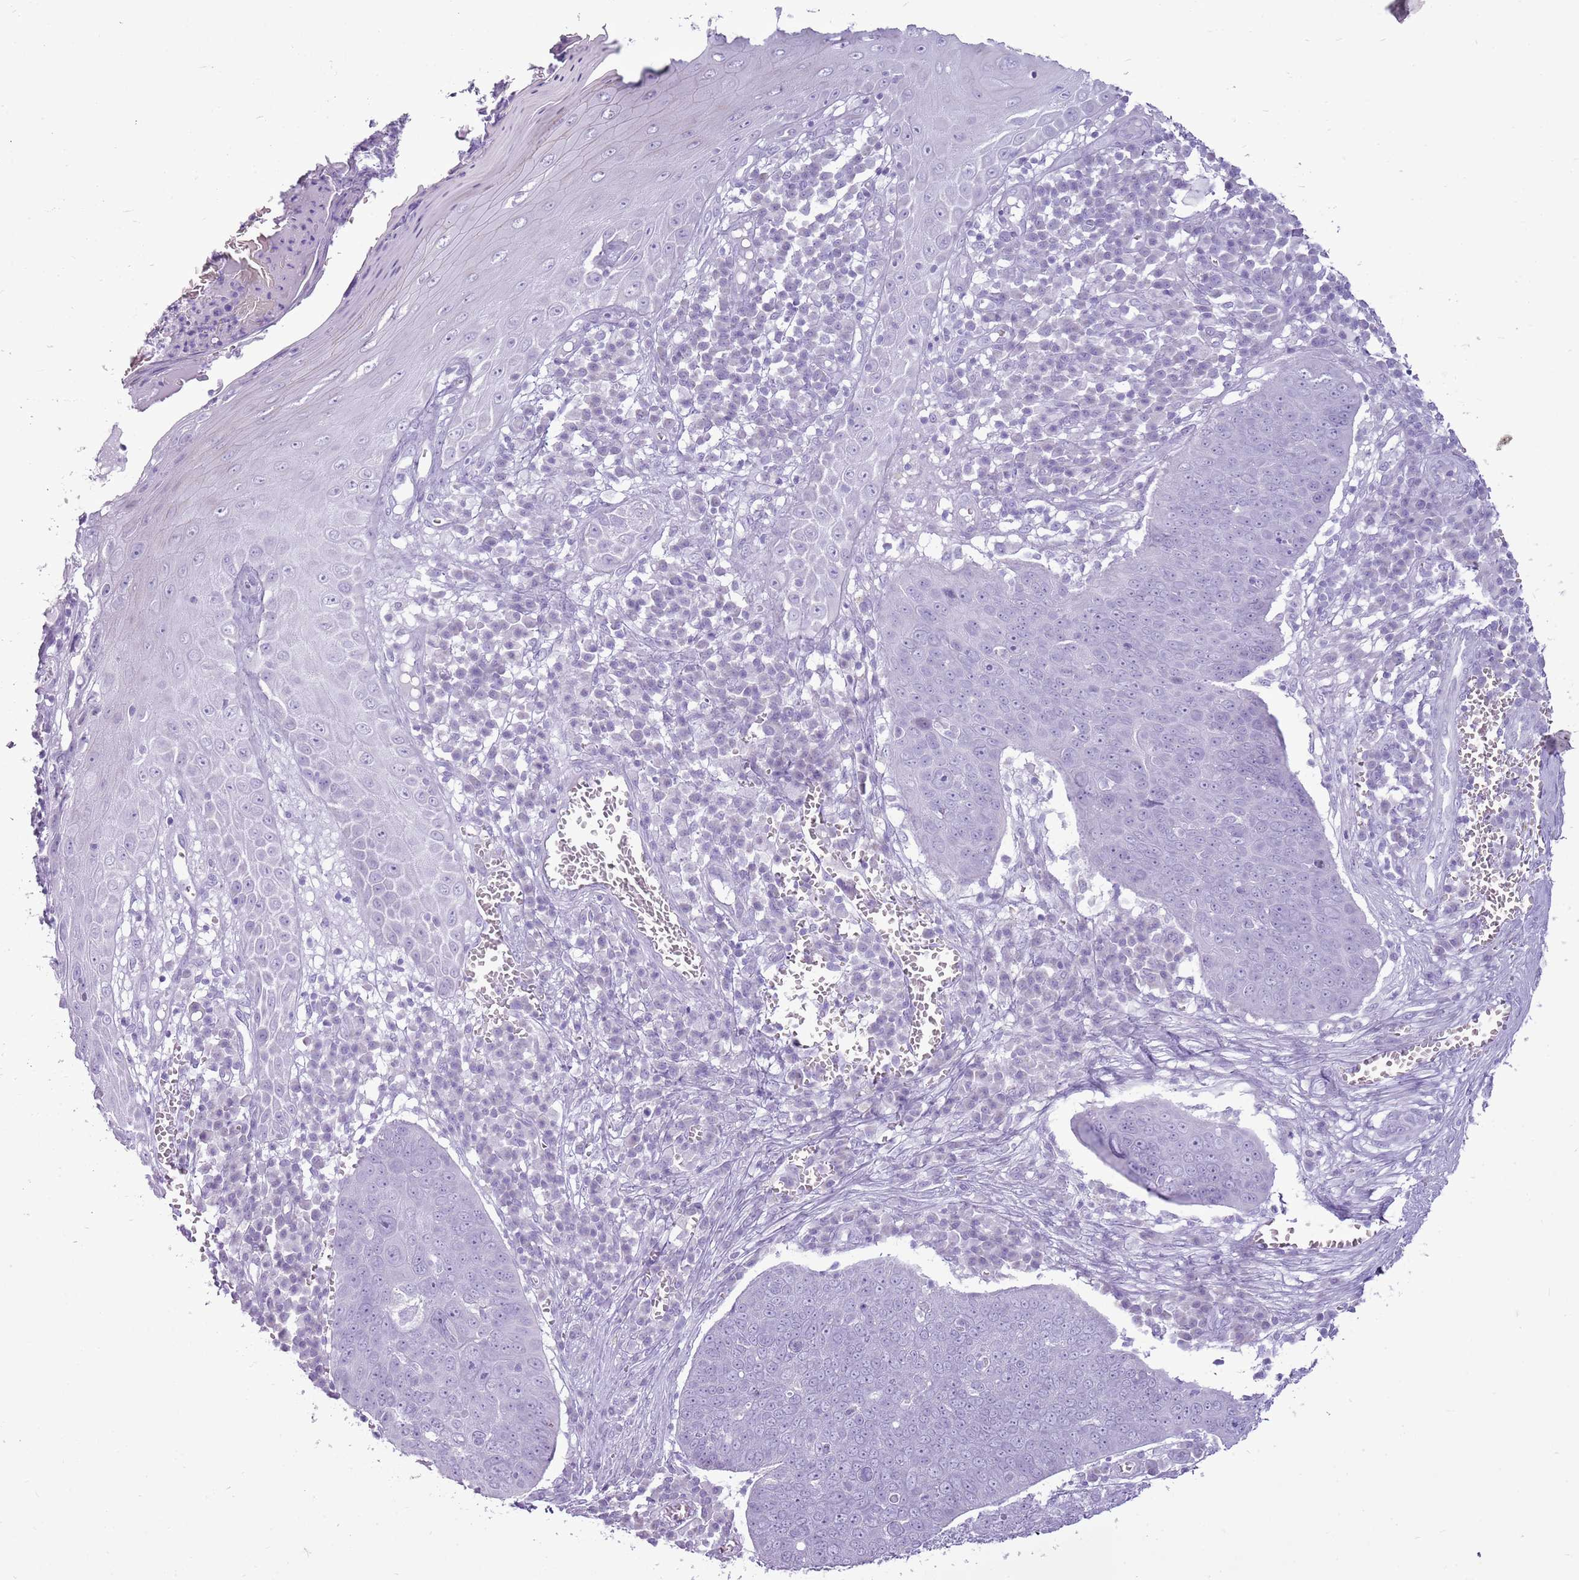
{"staining": {"intensity": "negative", "quantity": "none", "location": "none"}, "tissue": "skin cancer", "cell_type": "Tumor cells", "image_type": "cancer", "snomed": [{"axis": "morphology", "description": "Squamous cell carcinoma, NOS"}, {"axis": "topography", "description": "Skin"}], "caption": "IHC histopathology image of neoplastic tissue: human skin cancer stained with DAB reveals no significant protein staining in tumor cells. The staining is performed using DAB (3,3'-diaminobenzidine) brown chromogen with nuclei counter-stained in using hematoxylin.", "gene": "RPL3L", "patient": {"sex": "male", "age": 71}}